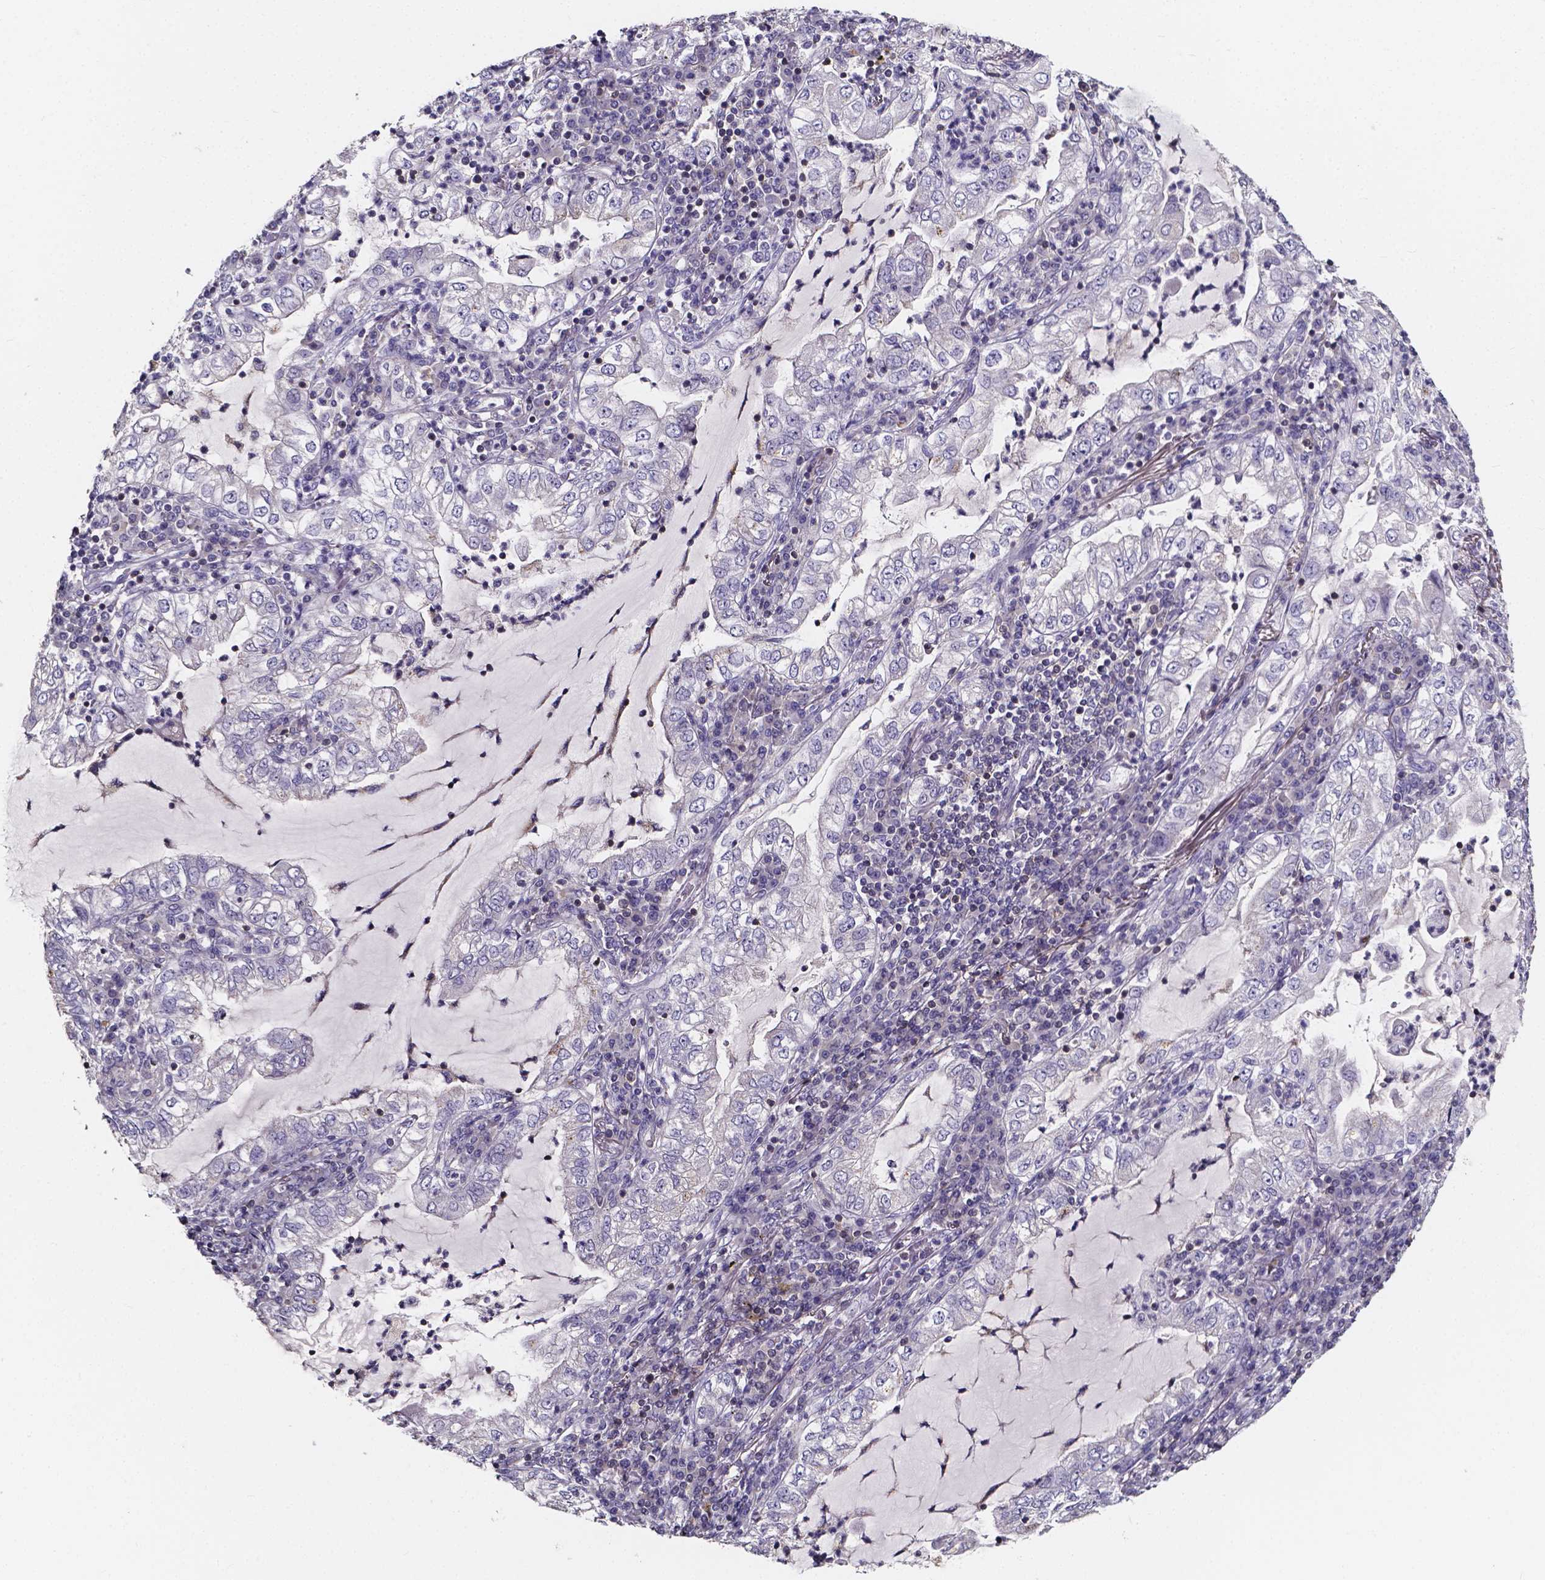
{"staining": {"intensity": "negative", "quantity": "none", "location": "none"}, "tissue": "lung cancer", "cell_type": "Tumor cells", "image_type": "cancer", "snomed": [{"axis": "morphology", "description": "Adenocarcinoma, NOS"}, {"axis": "topography", "description": "Lung"}], "caption": "Immunohistochemical staining of human lung cancer (adenocarcinoma) displays no significant staining in tumor cells. (DAB (3,3'-diaminobenzidine) immunohistochemistry (IHC), high magnification).", "gene": "THEMIS", "patient": {"sex": "female", "age": 73}}